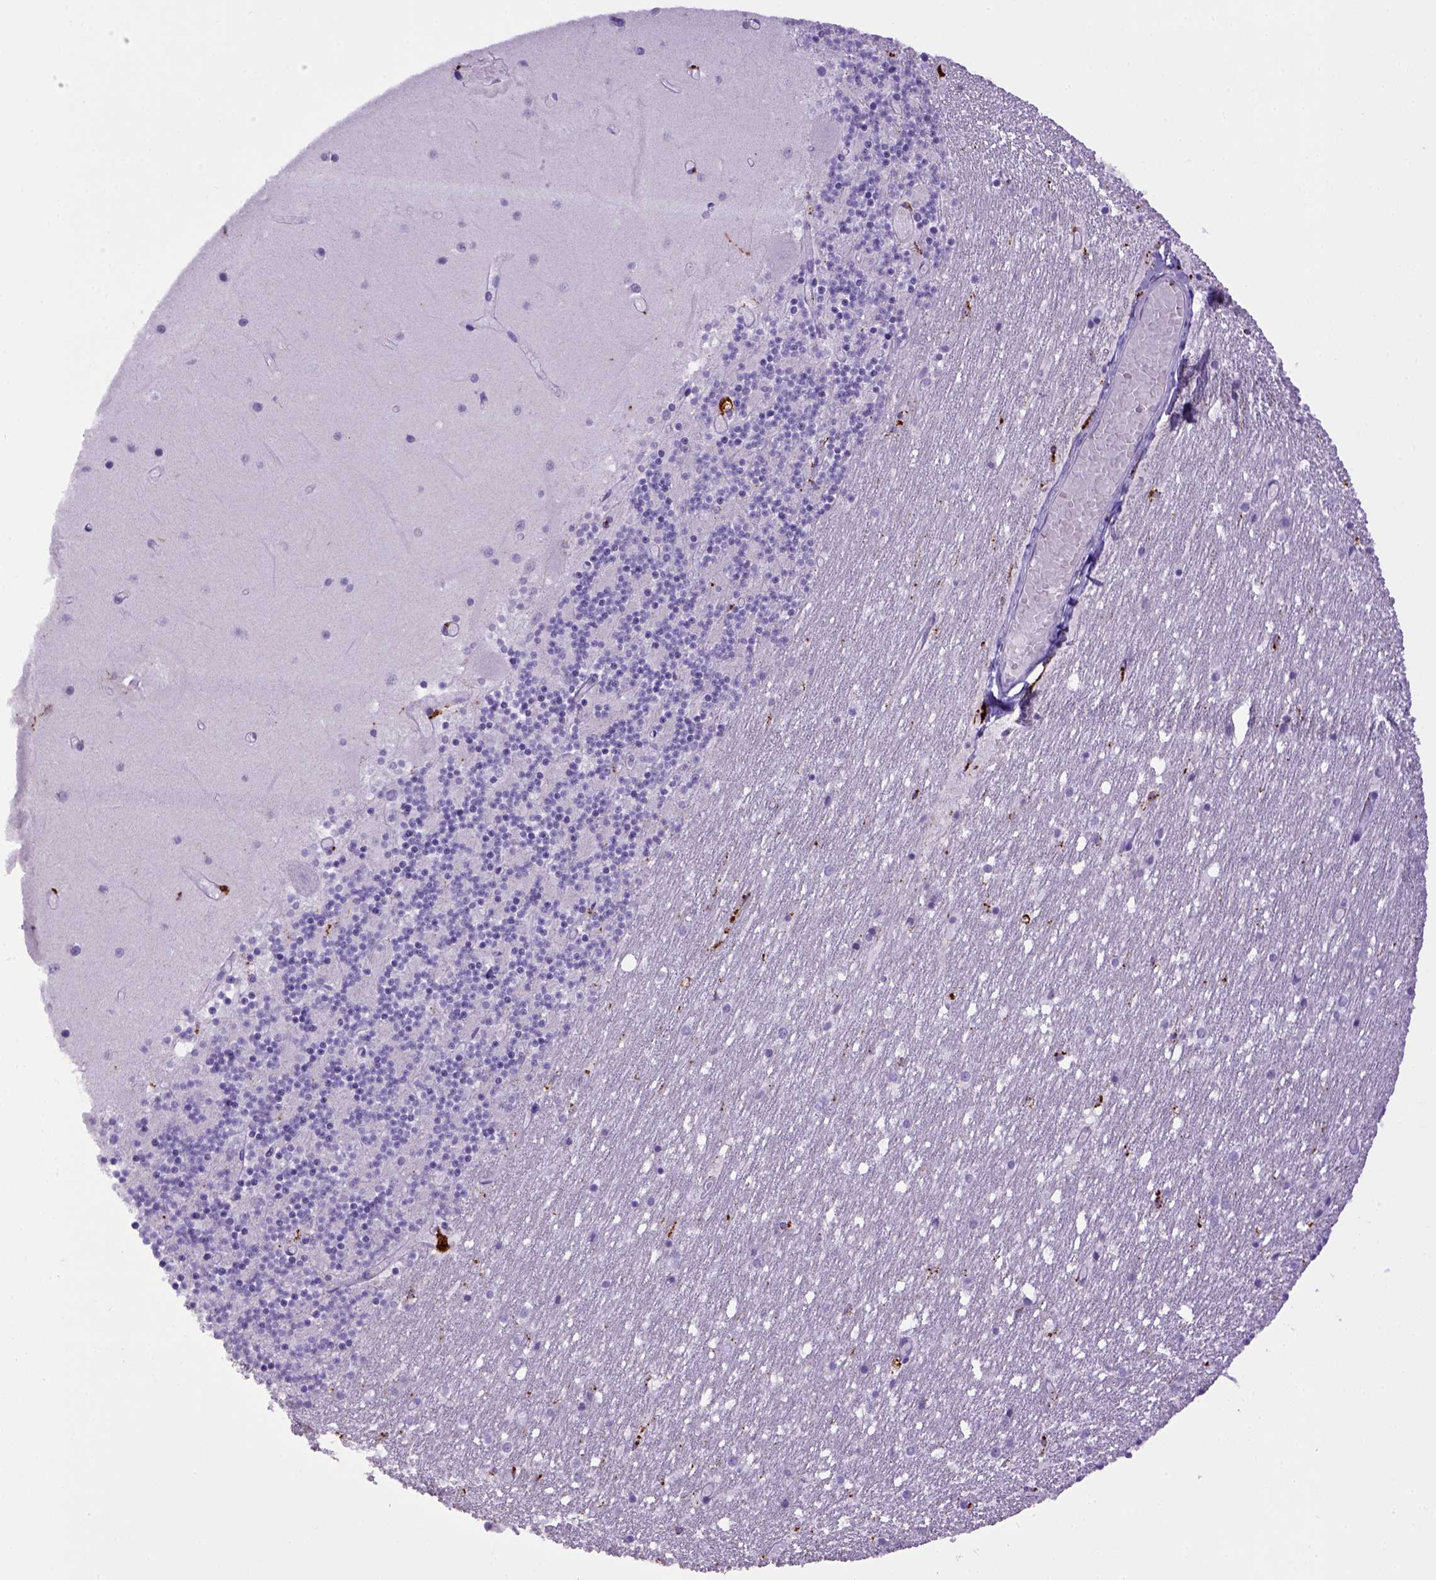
{"staining": {"intensity": "negative", "quantity": "none", "location": "none"}, "tissue": "cerebellum", "cell_type": "Cells in granular layer", "image_type": "normal", "snomed": [{"axis": "morphology", "description": "Normal tissue, NOS"}, {"axis": "topography", "description": "Cerebellum"}], "caption": "Cells in granular layer show no significant expression in benign cerebellum. The staining was performed using DAB (3,3'-diaminobenzidine) to visualize the protein expression in brown, while the nuclei were stained in blue with hematoxylin (Magnification: 20x).", "gene": "CD68", "patient": {"sex": "female", "age": 28}}